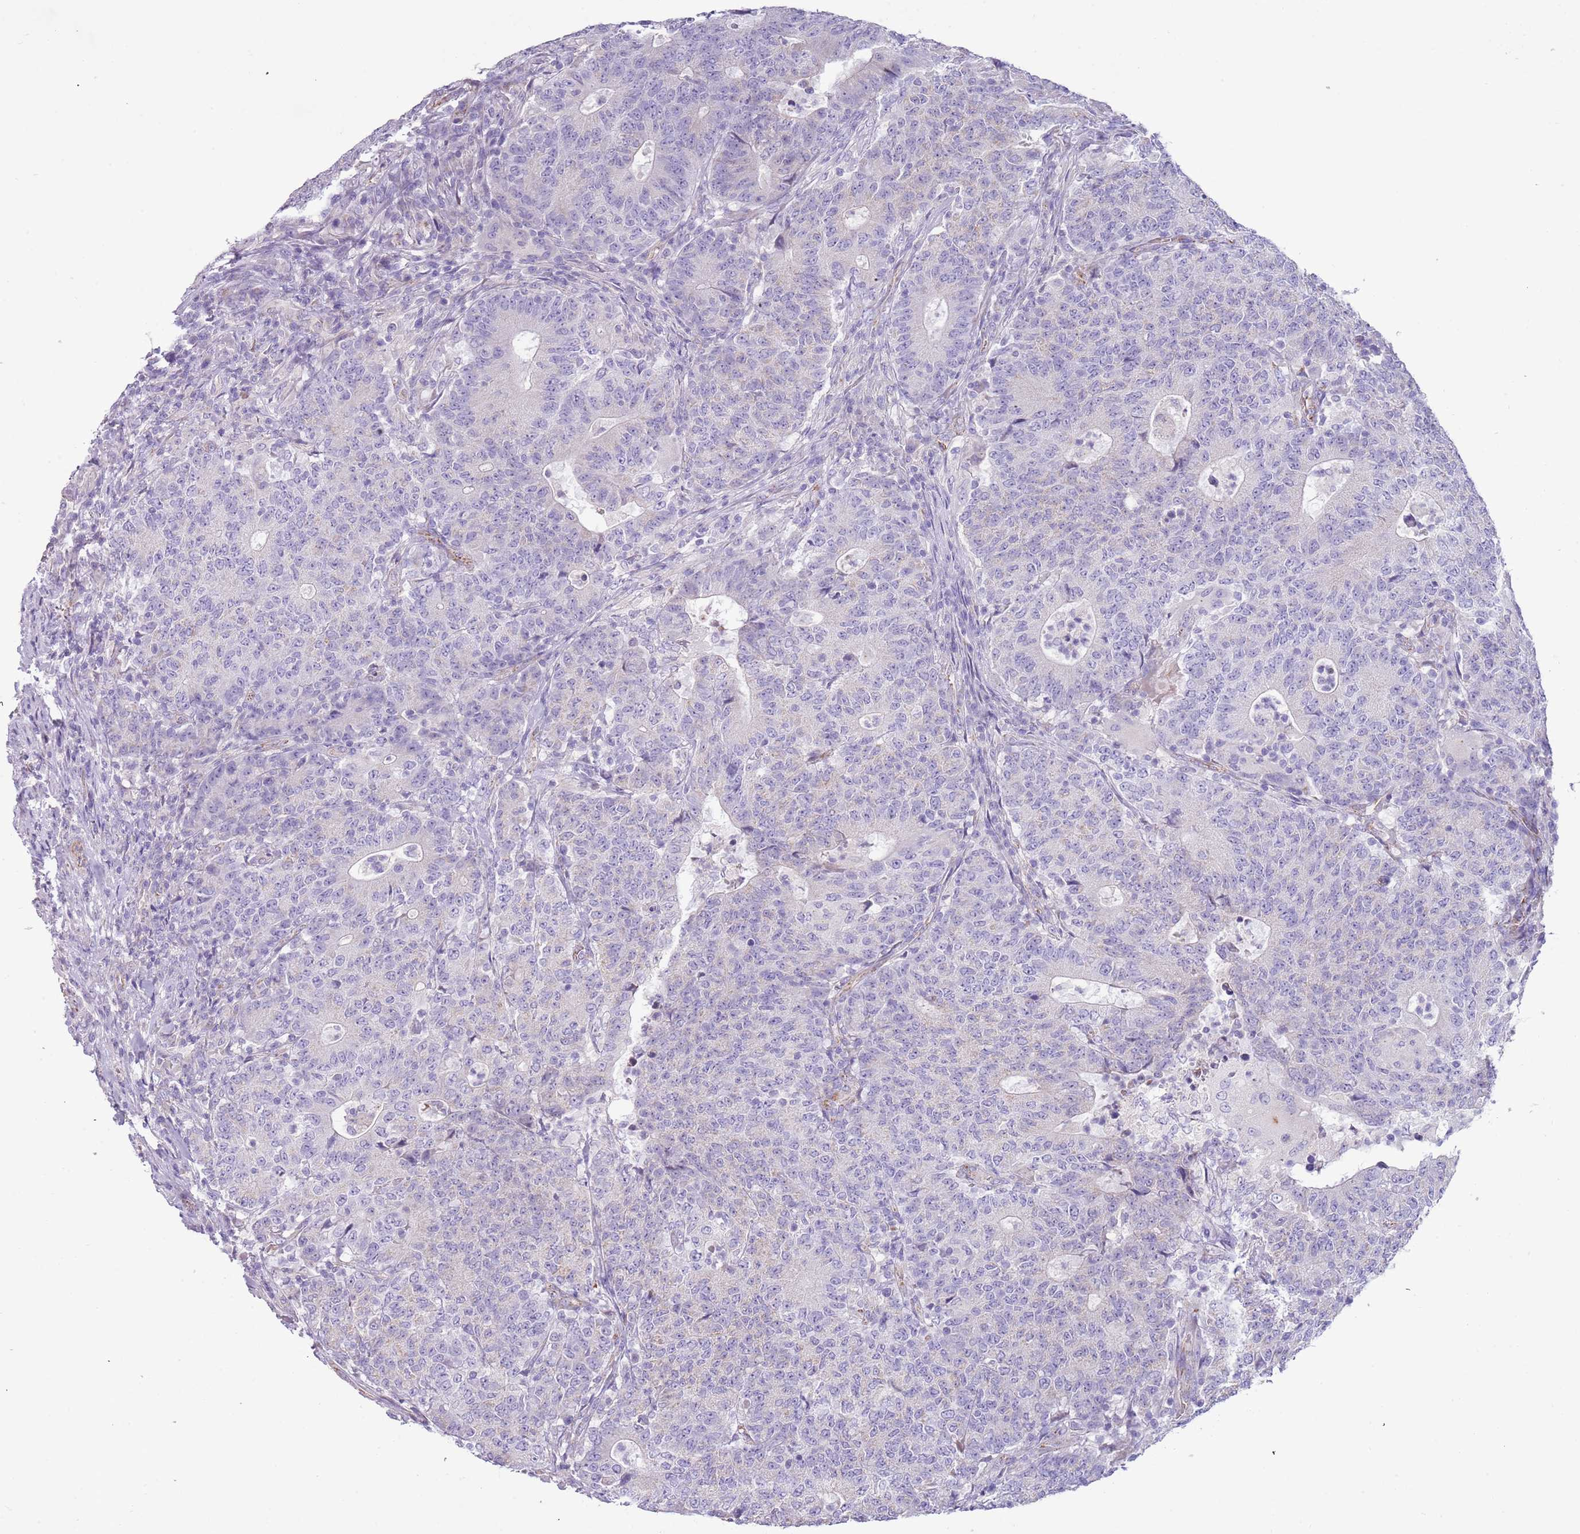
{"staining": {"intensity": "negative", "quantity": "none", "location": "none"}, "tissue": "colorectal cancer", "cell_type": "Tumor cells", "image_type": "cancer", "snomed": [{"axis": "morphology", "description": "Adenocarcinoma, NOS"}, {"axis": "topography", "description": "Colon"}], "caption": "Protein analysis of colorectal cancer demonstrates no significant positivity in tumor cells.", "gene": "RNF222", "patient": {"sex": "female", "age": 75}}